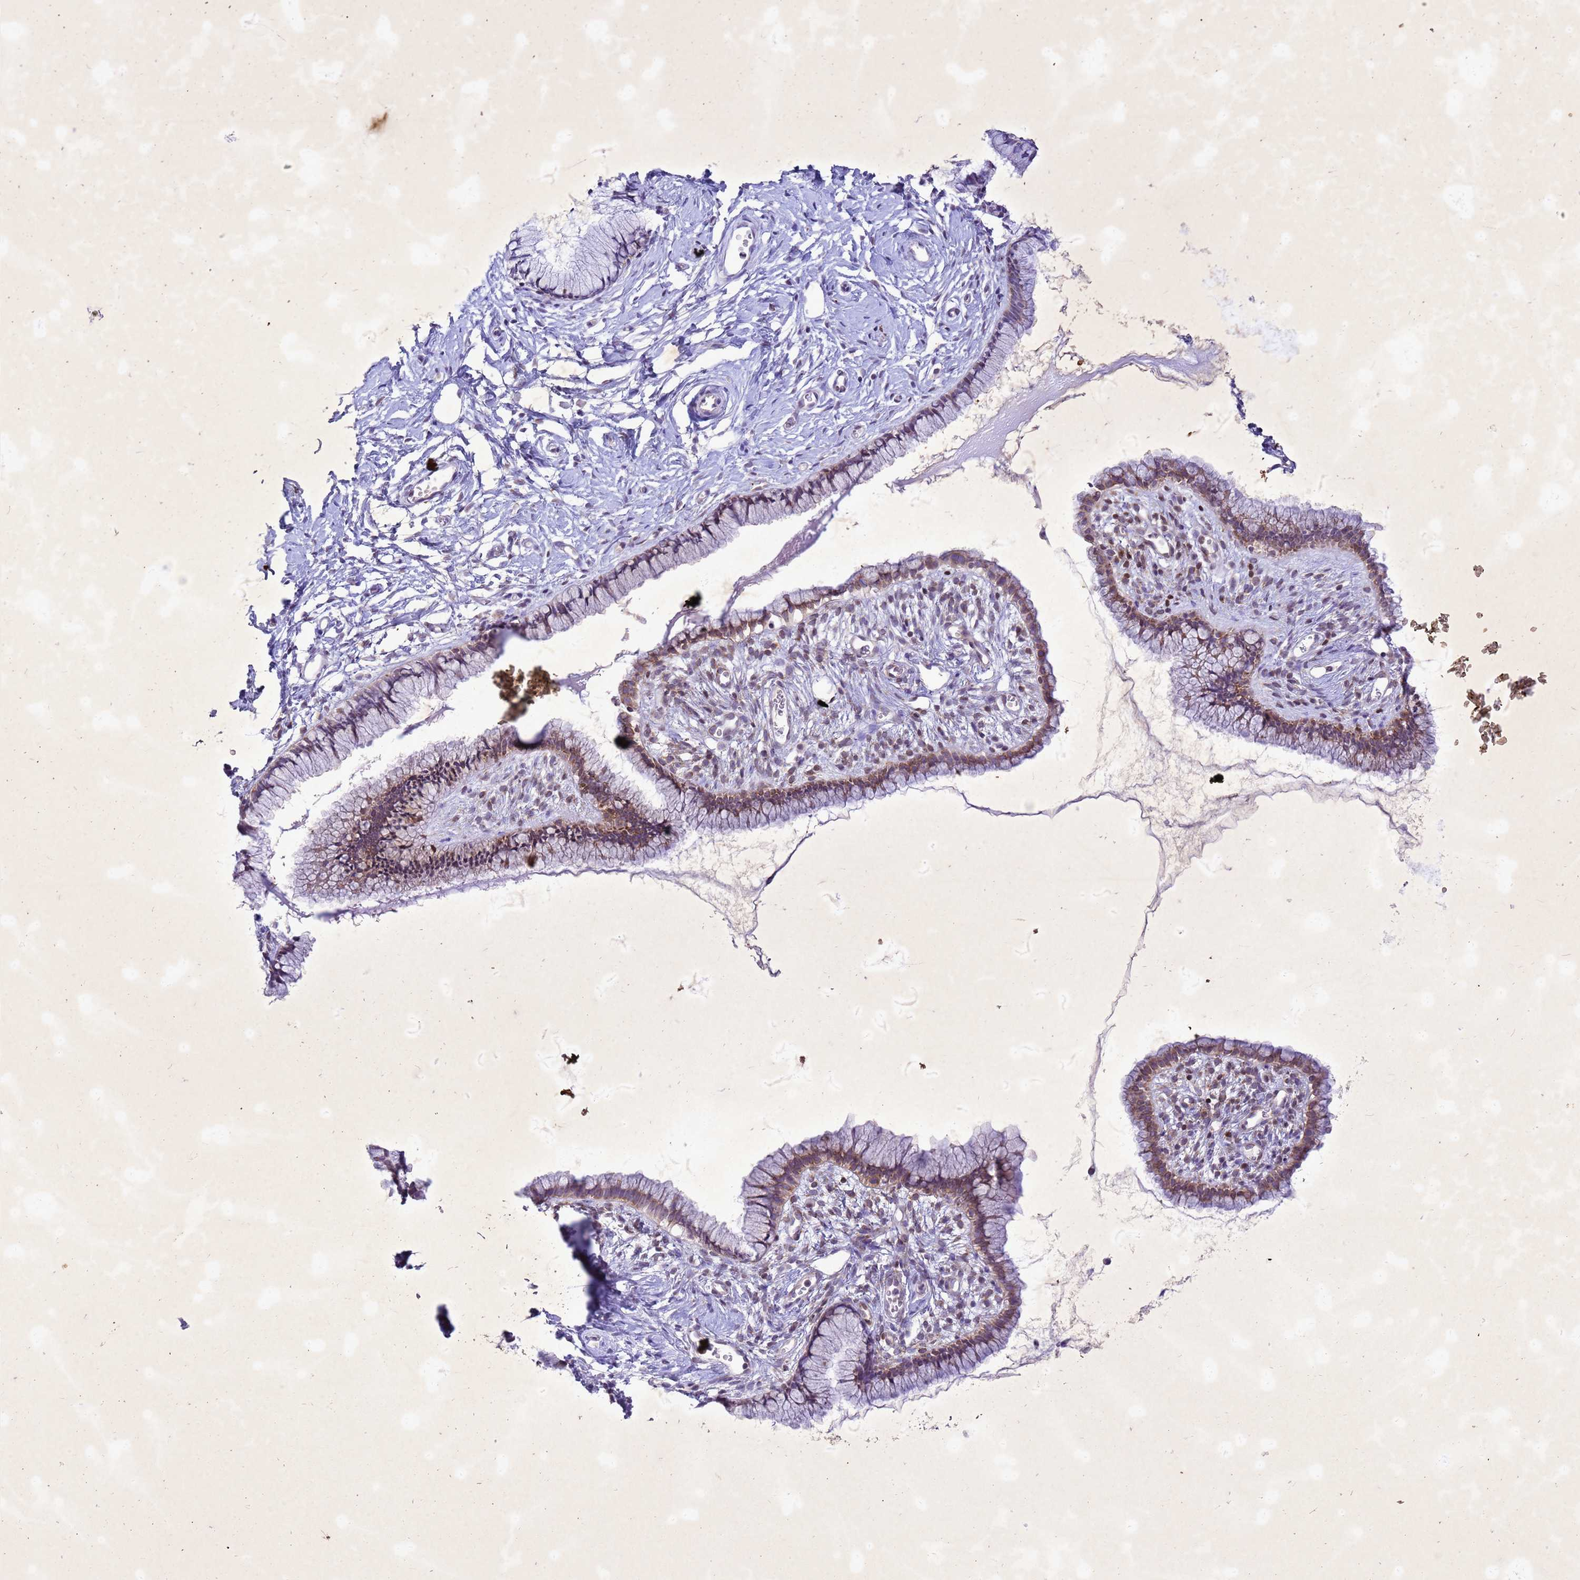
{"staining": {"intensity": "moderate", "quantity": "25%-75%", "location": "cytoplasmic/membranous,nuclear"}, "tissue": "cervix", "cell_type": "Glandular cells", "image_type": "normal", "snomed": [{"axis": "morphology", "description": "Normal tissue, NOS"}, {"axis": "topography", "description": "Cervix"}], "caption": "About 25%-75% of glandular cells in normal human cervix demonstrate moderate cytoplasmic/membranous,nuclear protein expression as visualized by brown immunohistochemical staining.", "gene": "COPS9", "patient": {"sex": "female", "age": 40}}